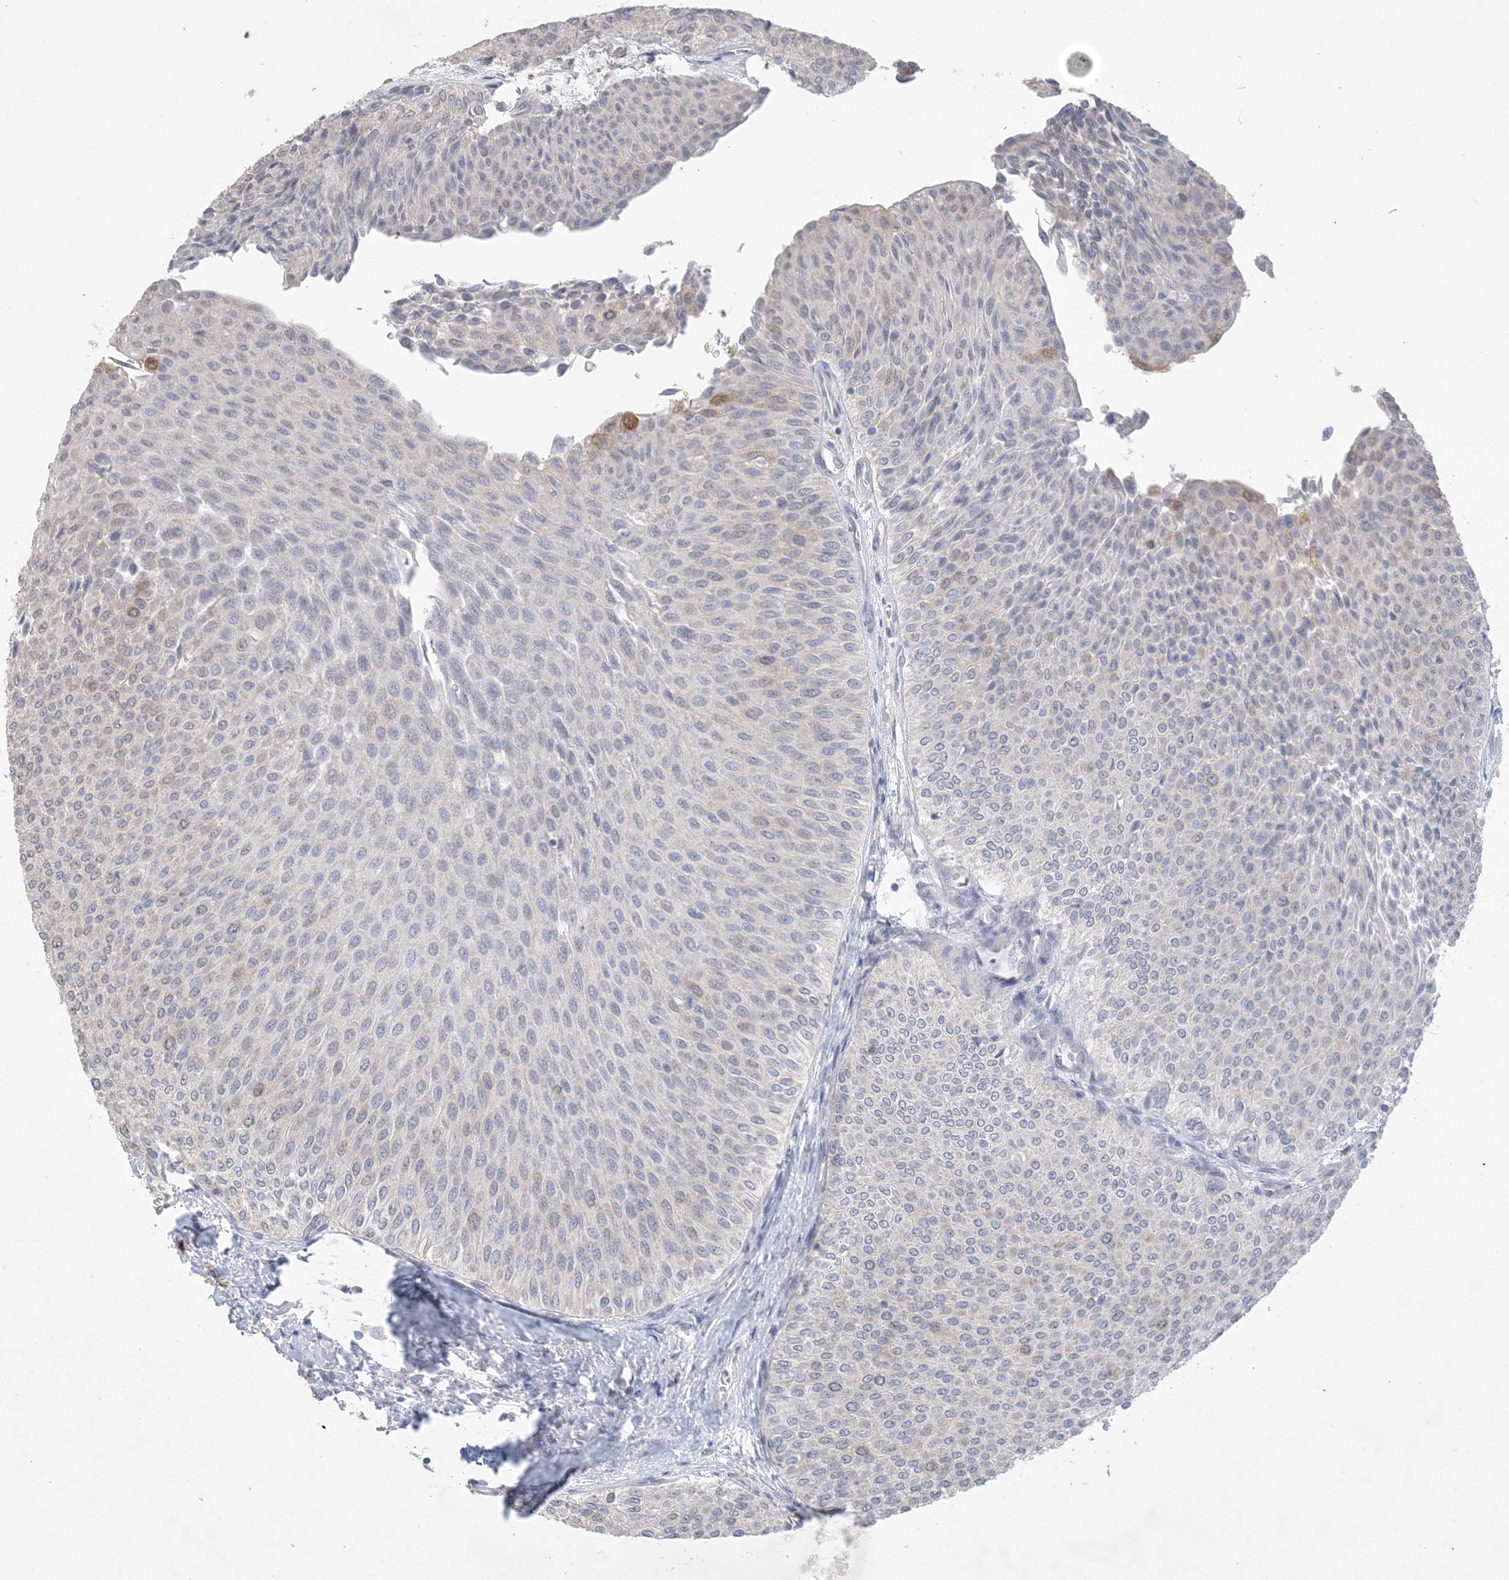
{"staining": {"intensity": "negative", "quantity": "none", "location": "none"}, "tissue": "urothelial cancer", "cell_type": "Tumor cells", "image_type": "cancer", "snomed": [{"axis": "morphology", "description": "Urothelial carcinoma, Low grade"}, {"axis": "topography", "description": "Urinary bladder"}], "caption": "An IHC photomicrograph of low-grade urothelial carcinoma is shown. There is no staining in tumor cells of low-grade urothelial carcinoma.", "gene": "HMGCS1", "patient": {"sex": "male", "age": 78}}